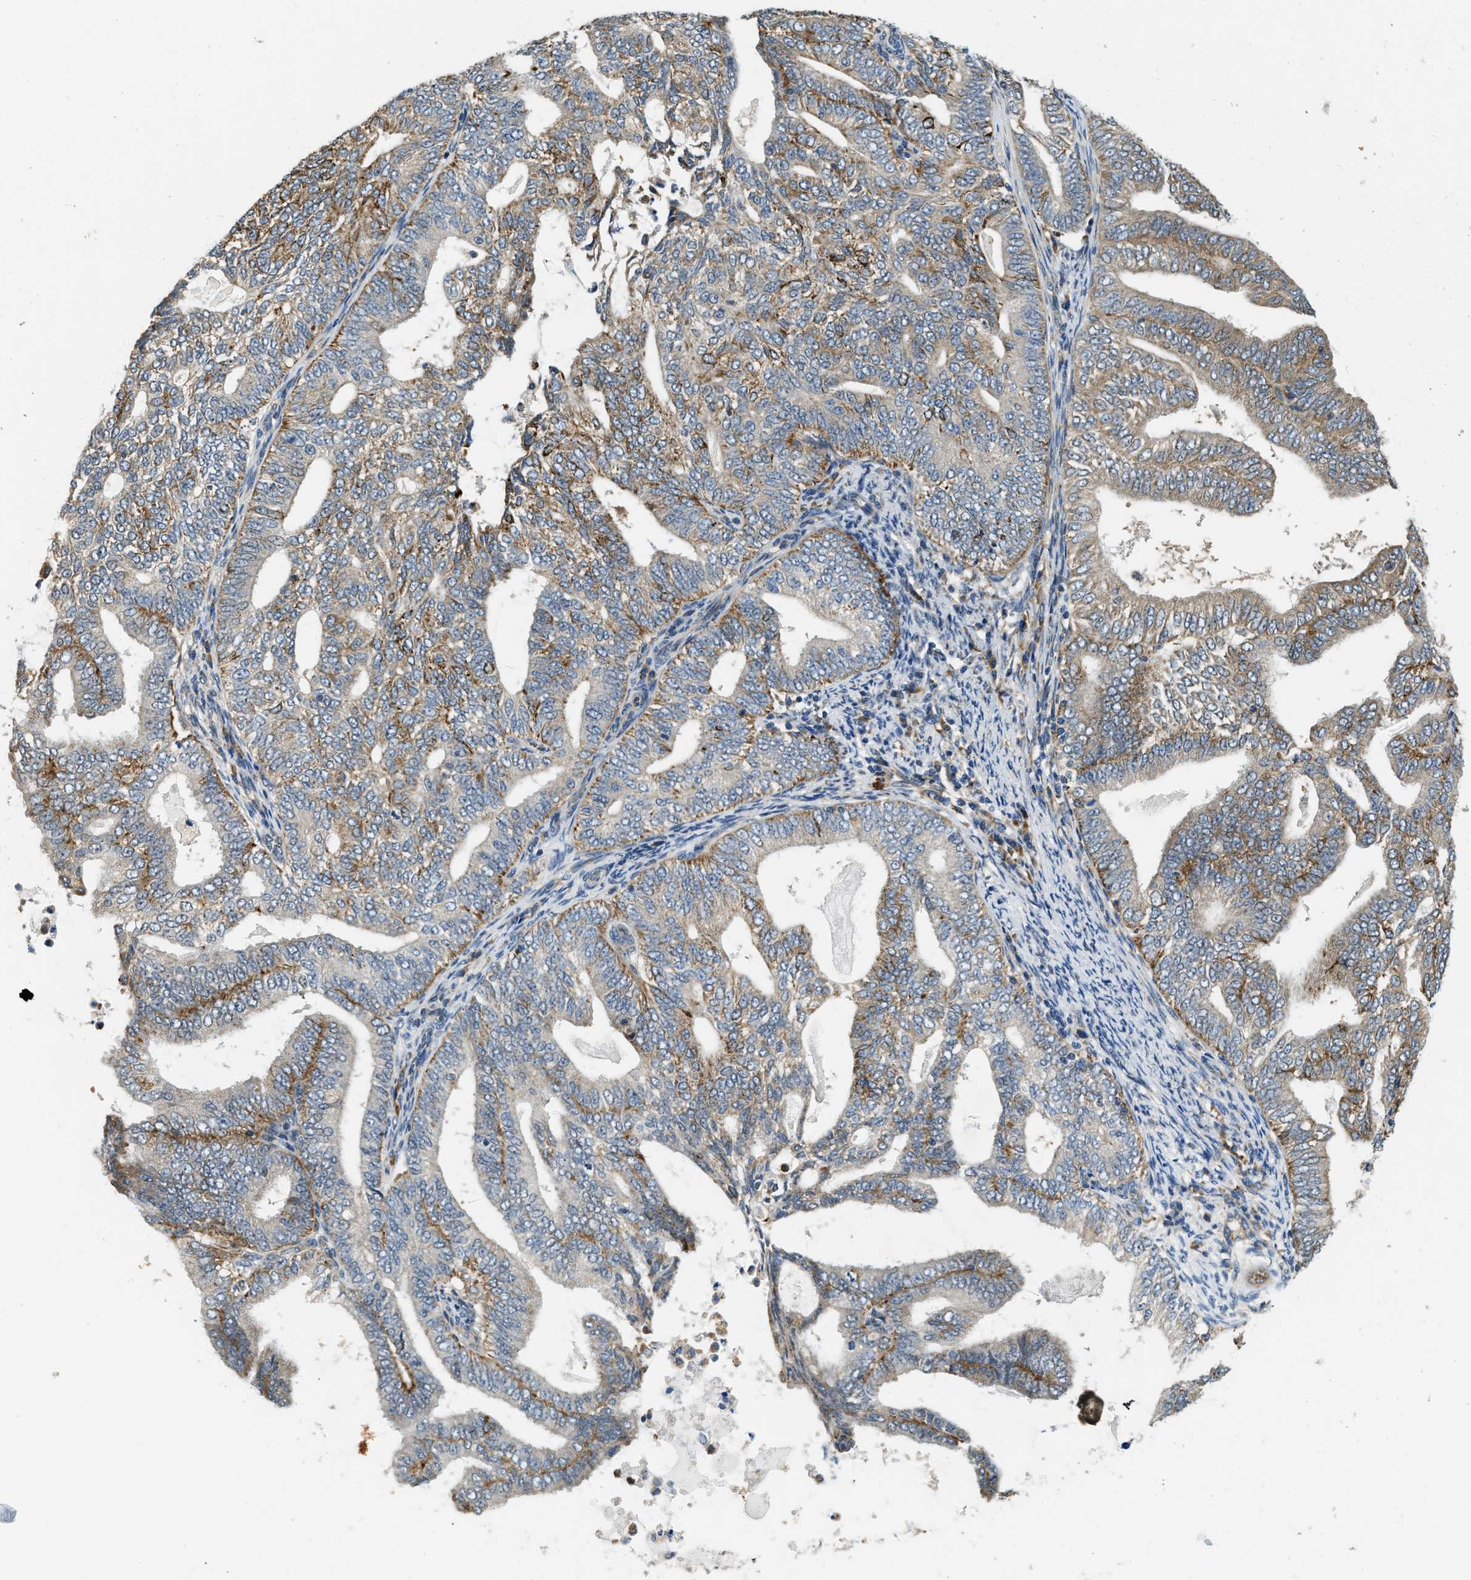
{"staining": {"intensity": "moderate", "quantity": ">75%", "location": "cytoplasmic/membranous"}, "tissue": "endometrial cancer", "cell_type": "Tumor cells", "image_type": "cancer", "snomed": [{"axis": "morphology", "description": "Adenocarcinoma, NOS"}, {"axis": "topography", "description": "Endometrium"}], "caption": "Adenocarcinoma (endometrial) stained with a protein marker reveals moderate staining in tumor cells.", "gene": "STARD3NL", "patient": {"sex": "female", "age": 58}}